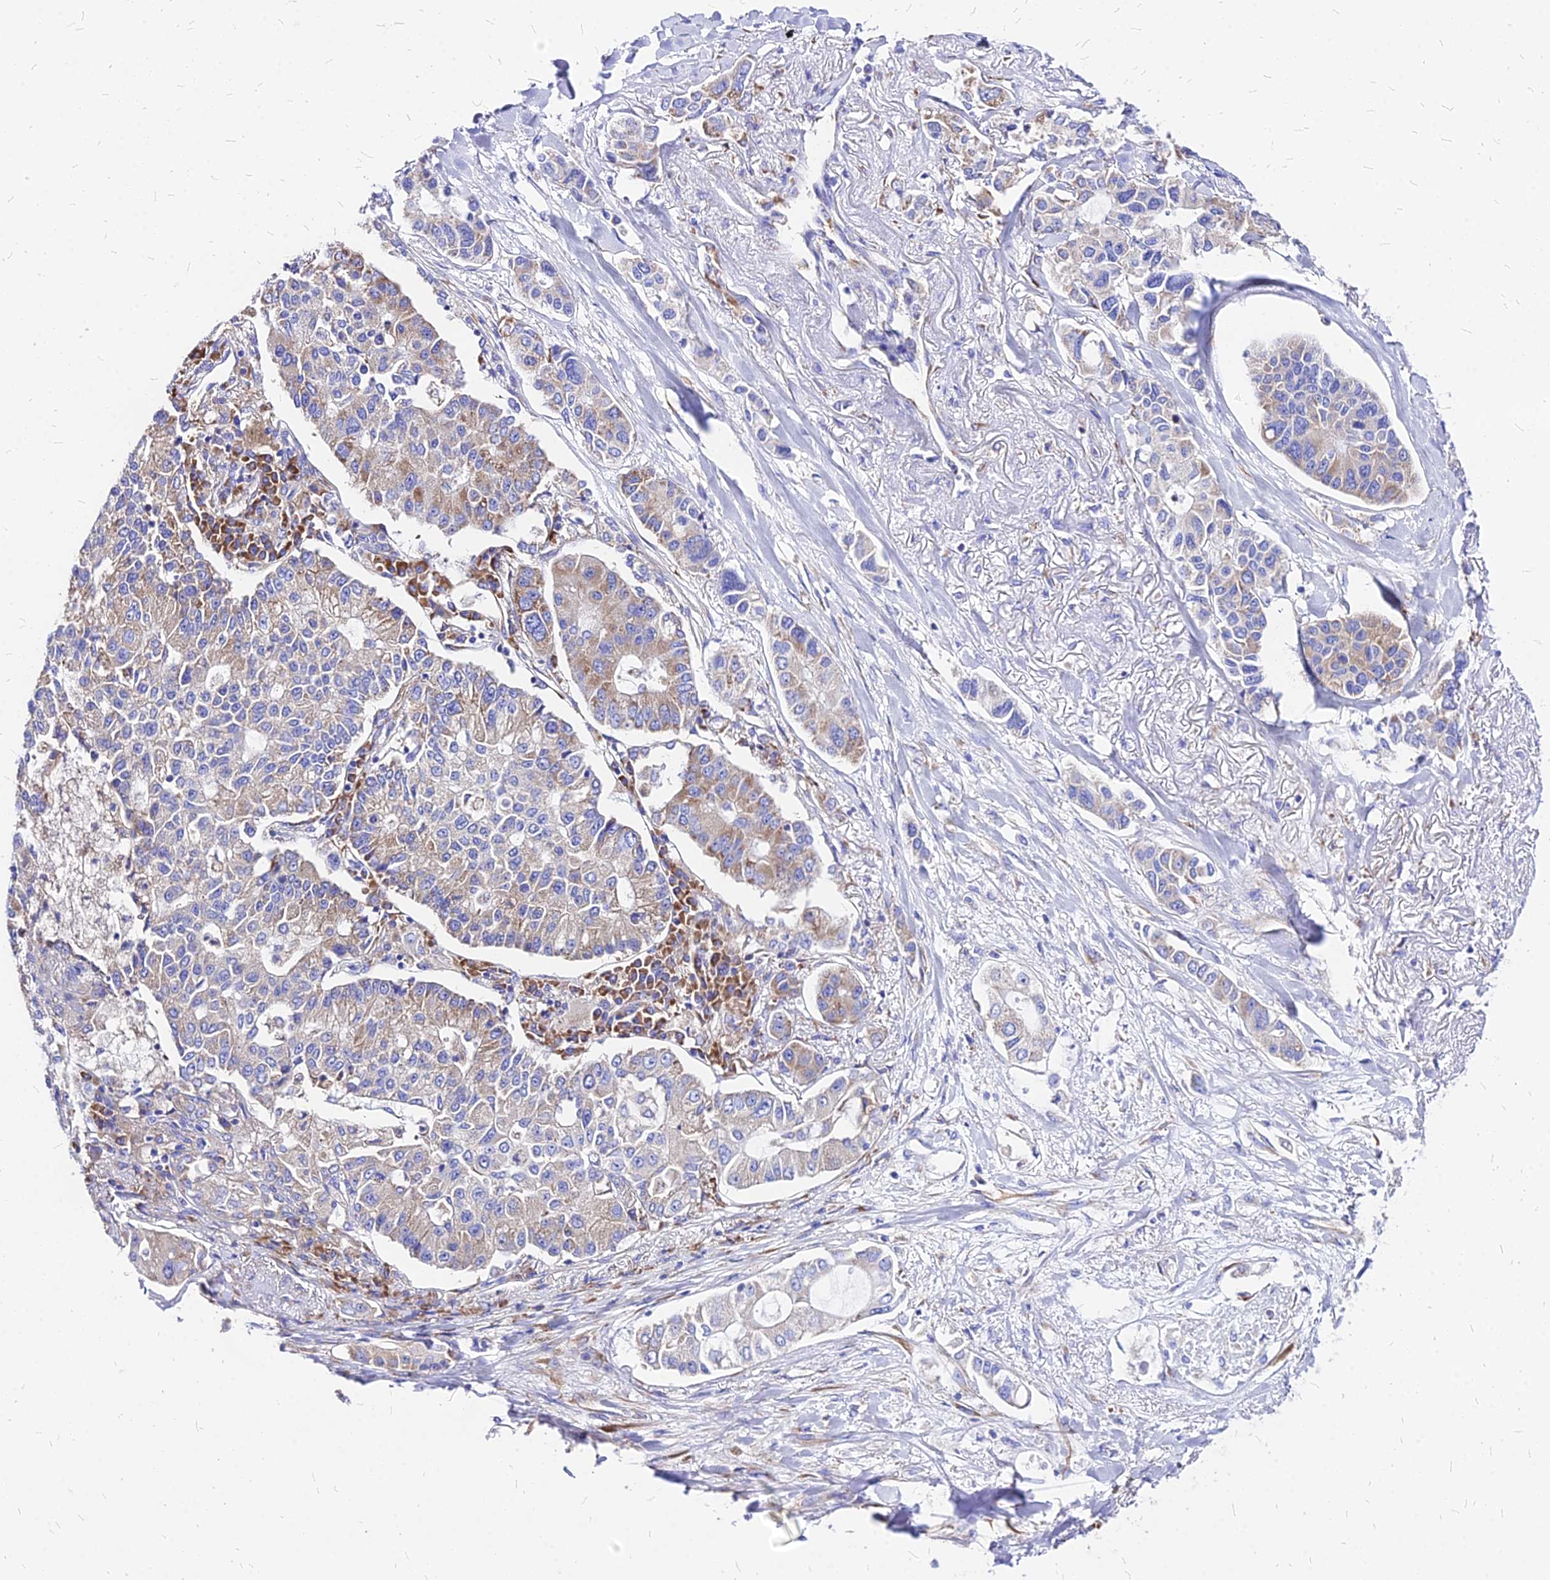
{"staining": {"intensity": "weak", "quantity": "25%-75%", "location": "cytoplasmic/membranous"}, "tissue": "lung cancer", "cell_type": "Tumor cells", "image_type": "cancer", "snomed": [{"axis": "morphology", "description": "Adenocarcinoma, NOS"}, {"axis": "topography", "description": "Lung"}], "caption": "Weak cytoplasmic/membranous positivity for a protein is present in about 25%-75% of tumor cells of lung cancer (adenocarcinoma) using IHC.", "gene": "RPL19", "patient": {"sex": "male", "age": 49}}